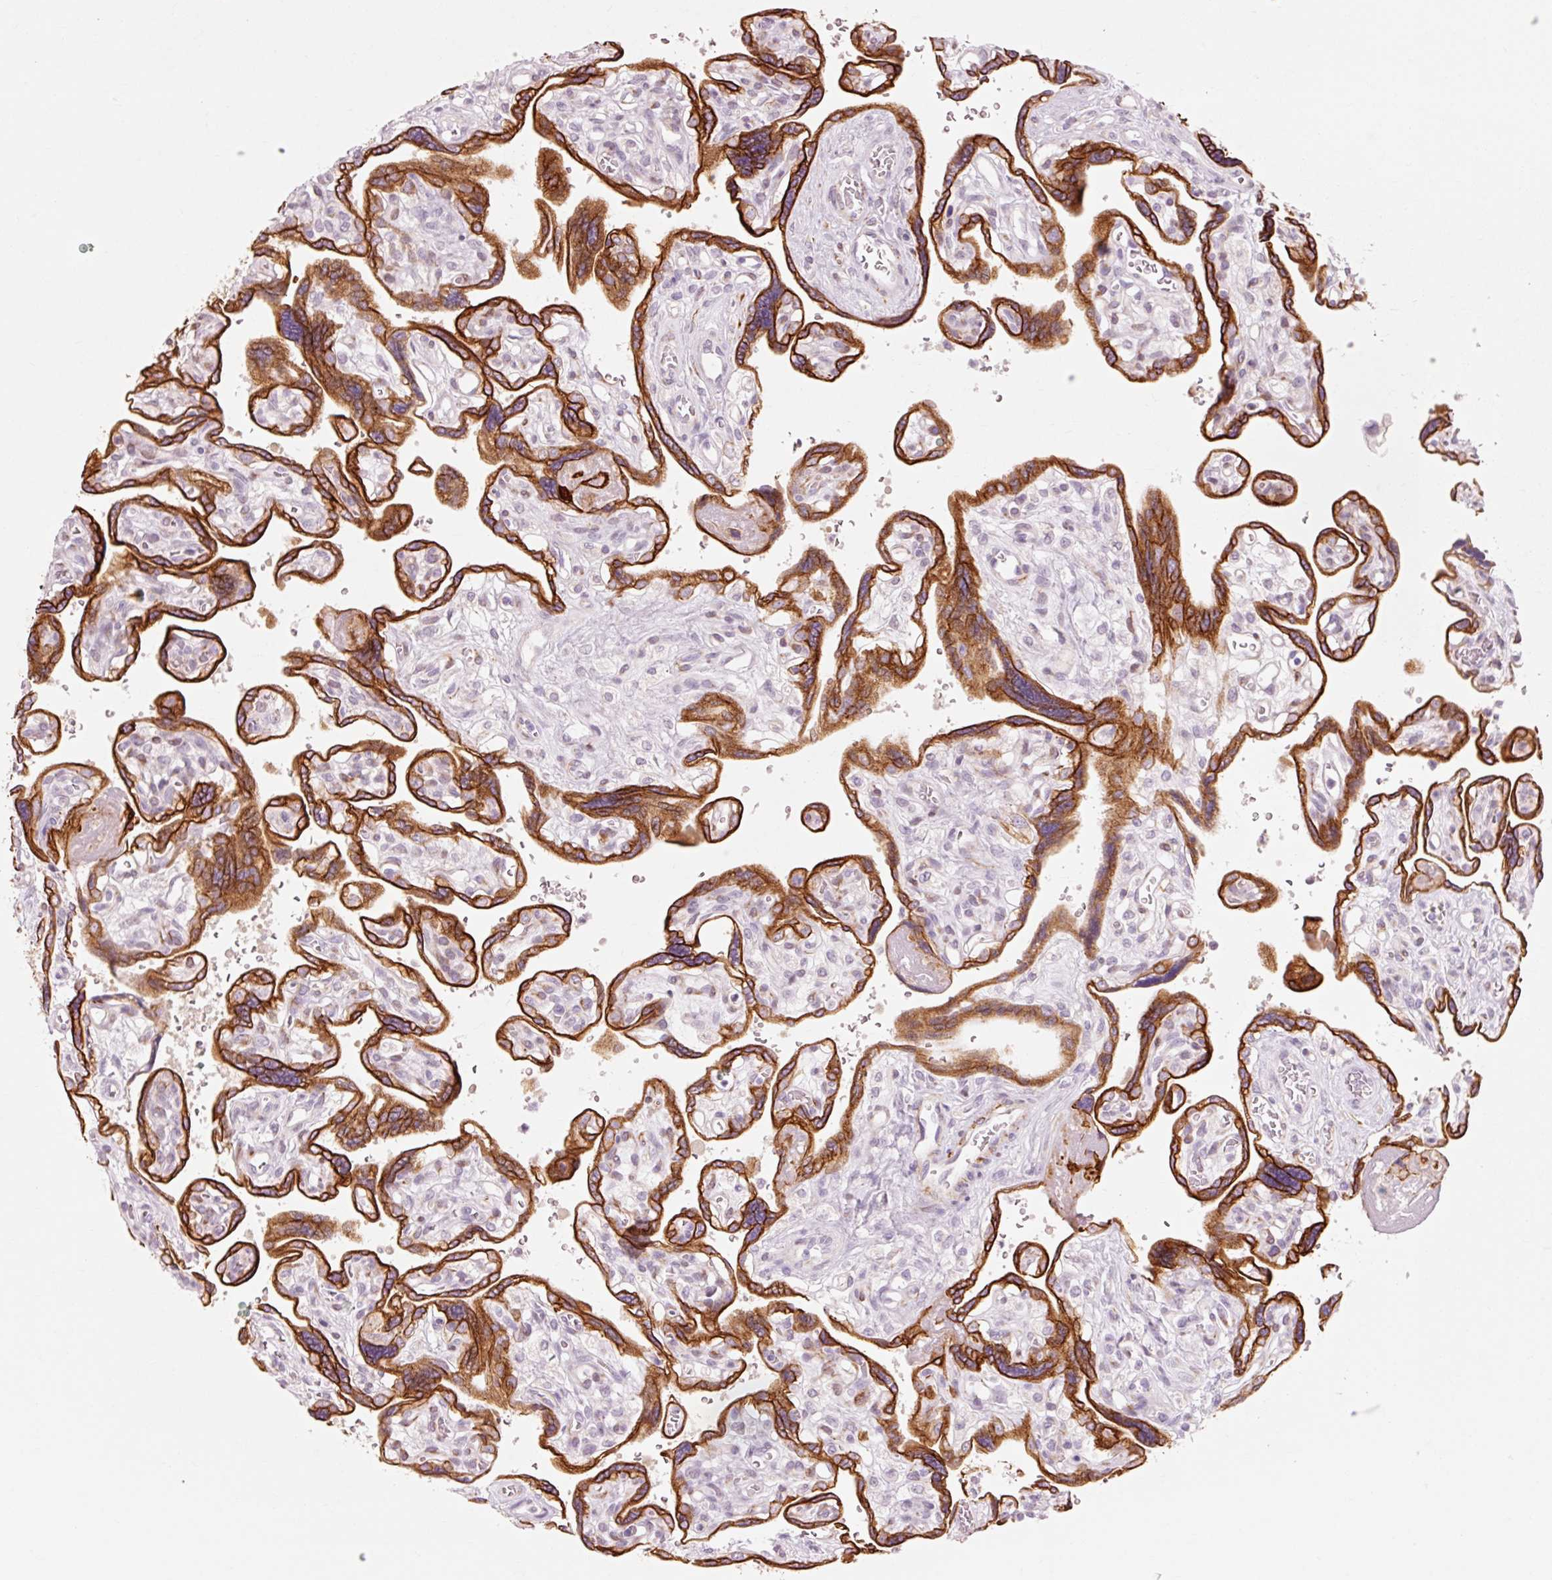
{"staining": {"intensity": "strong", "quantity": ">75%", "location": "cytoplasmic/membranous"}, "tissue": "placenta", "cell_type": "Trophoblastic cells", "image_type": "normal", "snomed": [{"axis": "morphology", "description": "Normal tissue, NOS"}, {"axis": "topography", "description": "Placenta"}], "caption": "This image displays benign placenta stained with immunohistochemistry to label a protein in brown. The cytoplasmic/membranous of trophoblastic cells show strong positivity for the protein. Nuclei are counter-stained blue.", "gene": "TRIM73", "patient": {"sex": "female", "age": 39}}